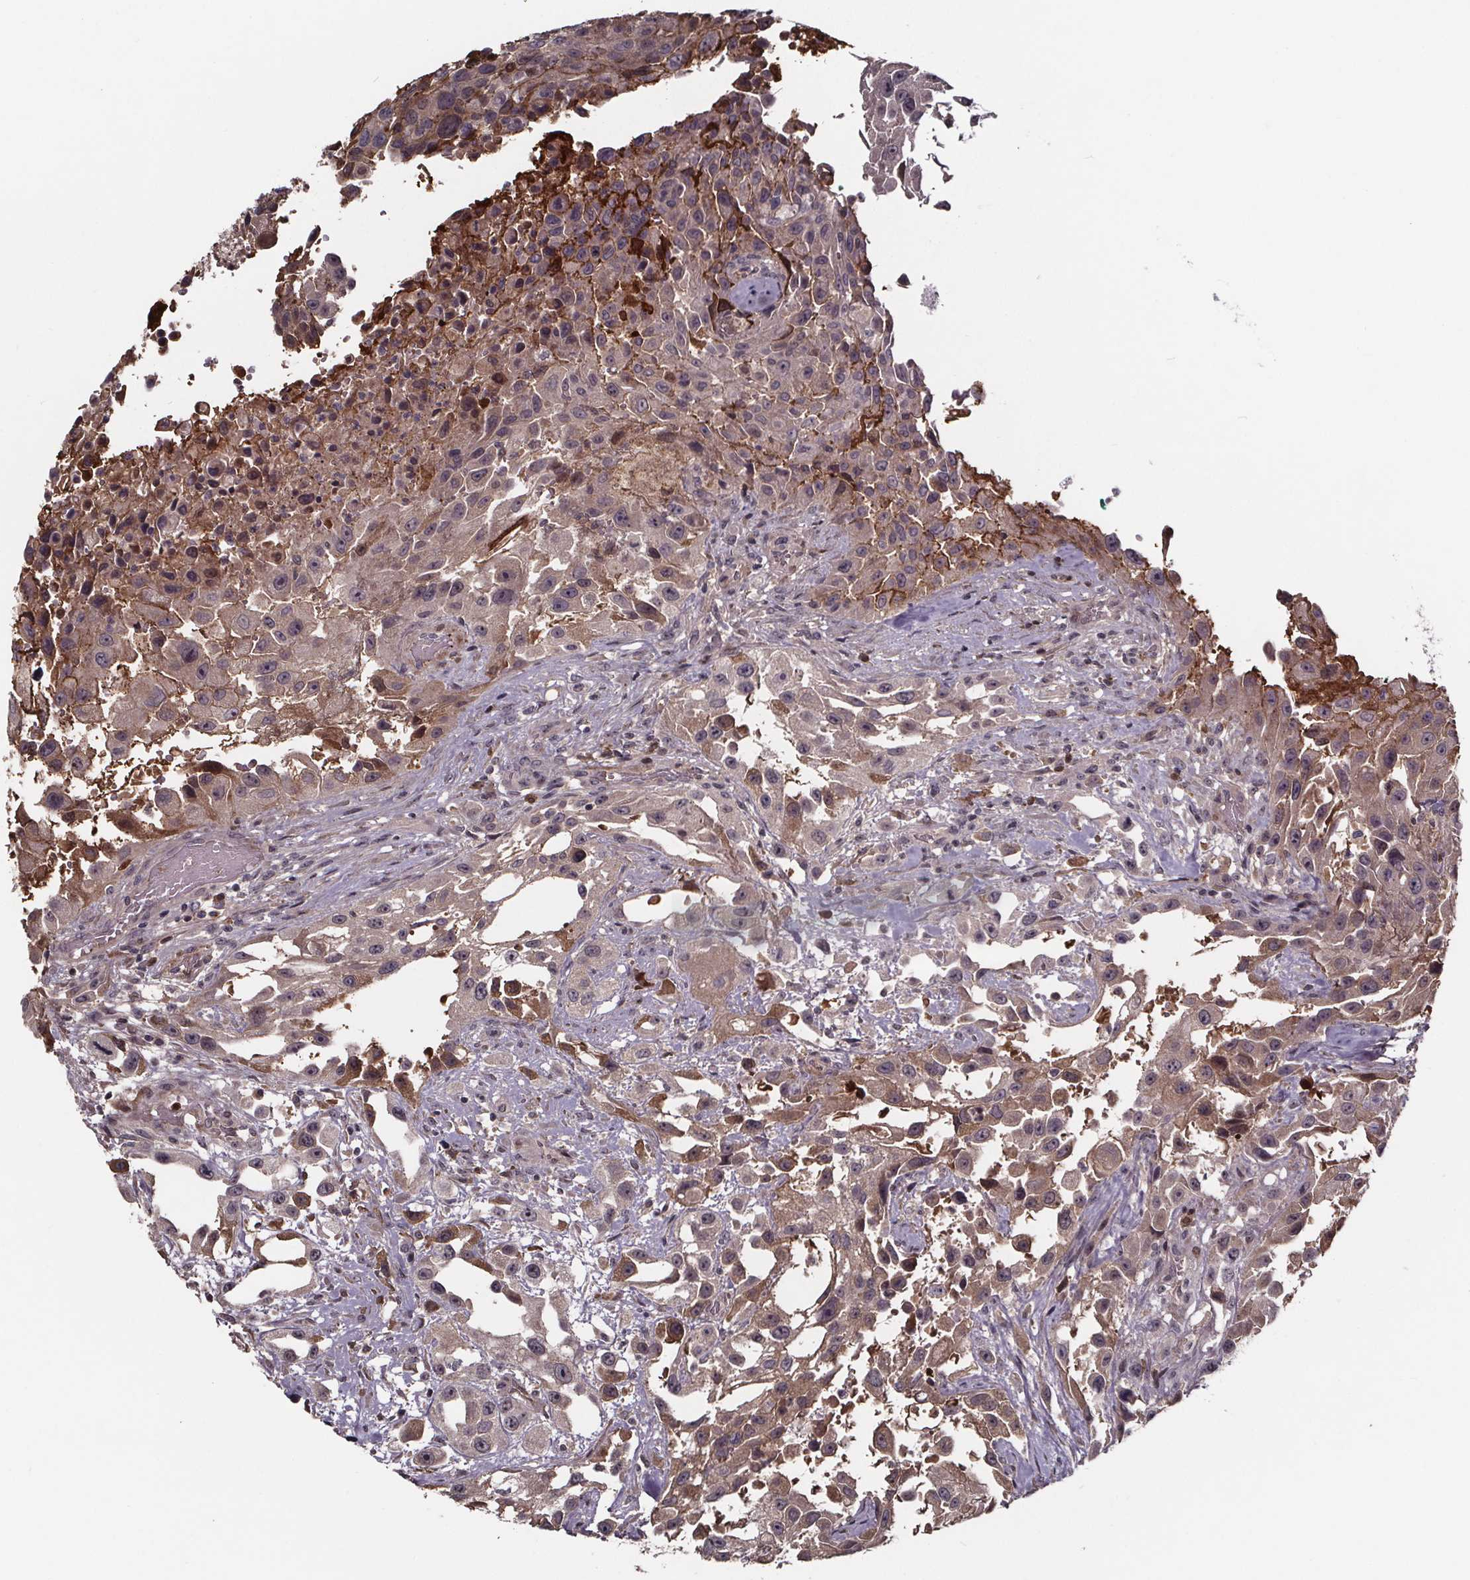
{"staining": {"intensity": "weak", "quantity": "25%-75%", "location": "cytoplasmic/membranous"}, "tissue": "urothelial cancer", "cell_type": "Tumor cells", "image_type": "cancer", "snomed": [{"axis": "morphology", "description": "Urothelial carcinoma, High grade"}, {"axis": "topography", "description": "Urinary bladder"}], "caption": "This is a photomicrograph of immunohistochemistry staining of high-grade urothelial carcinoma, which shows weak staining in the cytoplasmic/membranous of tumor cells.", "gene": "SMIM1", "patient": {"sex": "male", "age": 79}}